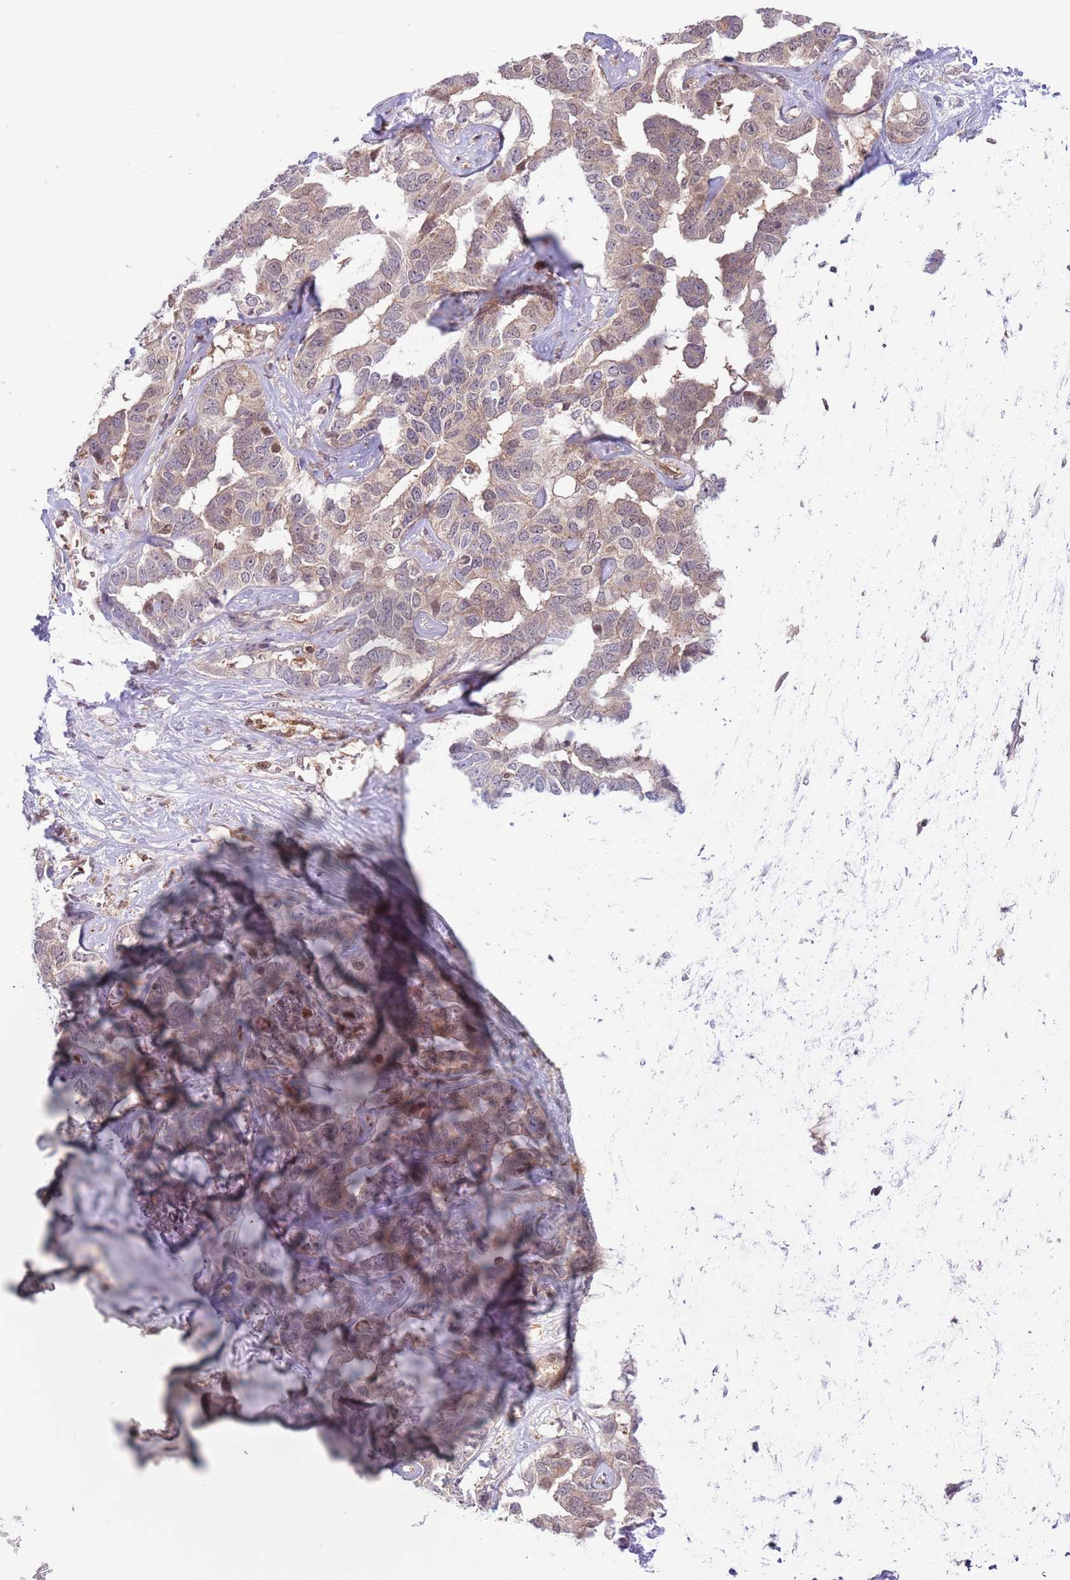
{"staining": {"intensity": "weak", "quantity": "25%-75%", "location": "cytoplasmic/membranous,nuclear"}, "tissue": "liver cancer", "cell_type": "Tumor cells", "image_type": "cancer", "snomed": [{"axis": "morphology", "description": "Cholangiocarcinoma"}, {"axis": "topography", "description": "Liver"}], "caption": "The micrograph demonstrates staining of liver cancer (cholangiocarcinoma), revealing weak cytoplasmic/membranous and nuclear protein expression (brown color) within tumor cells. The staining is performed using DAB brown chromogen to label protein expression. The nuclei are counter-stained blue using hematoxylin.", "gene": "HDHD2", "patient": {"sex": "male", "age": 59}}